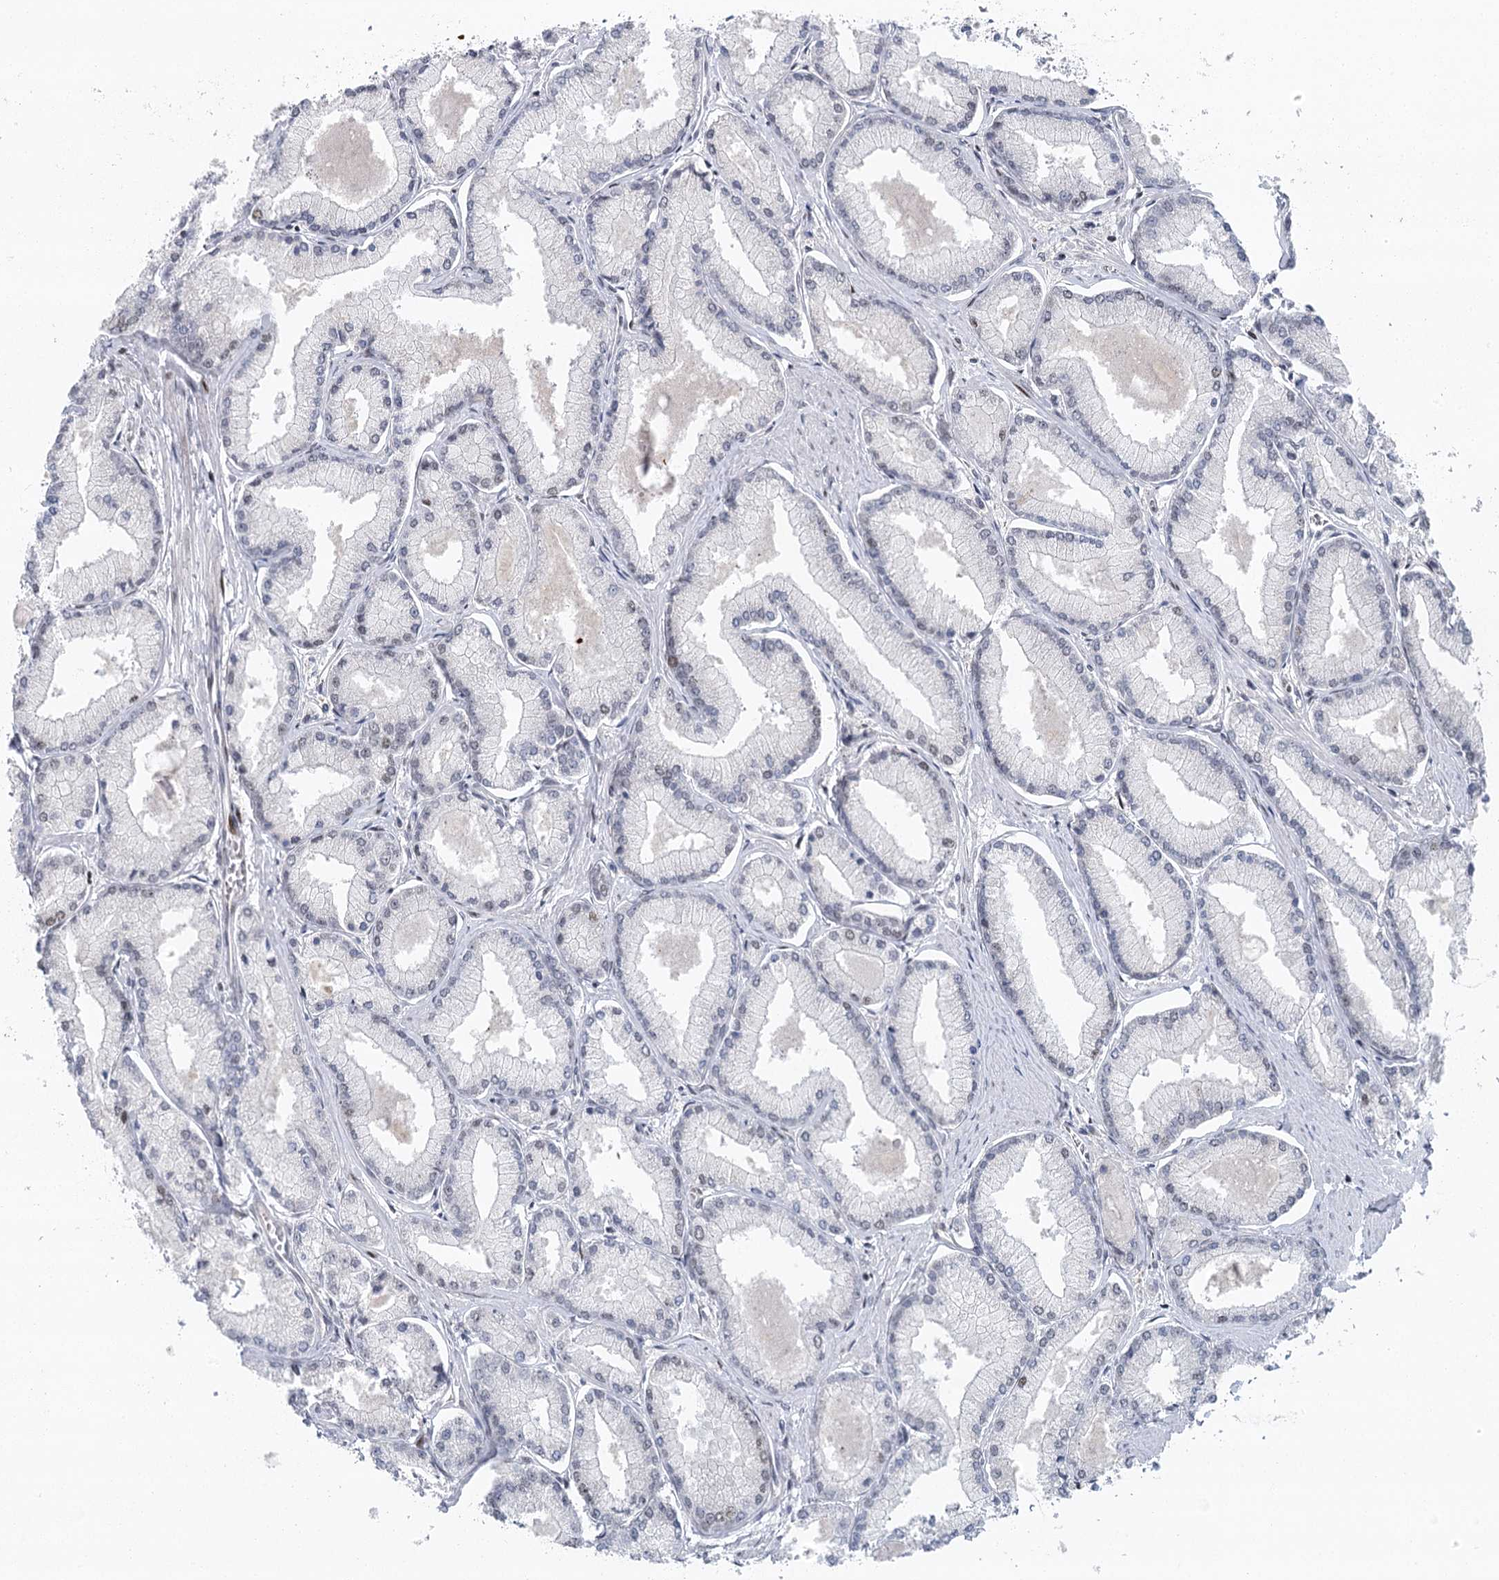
{"staining": {"intensity": "negative", "quantity": "none", "location": "none"}, "tissue": "prostate cancer", "cell_type": "Tumor cells", "image_type": "cancer", "snomed": [{"axis": "morphology", "description": "Adenocarcinoma, Low grade"}, {"axis": "topography", "description": "Prostate"}], "caption": "Prostate cancer (low-grade adenocarcinoma) stained for a protein using IHC shows no staining tumor cells.", "gene": "IL11RA", "patient": {"sex": "male", "age": 74}}